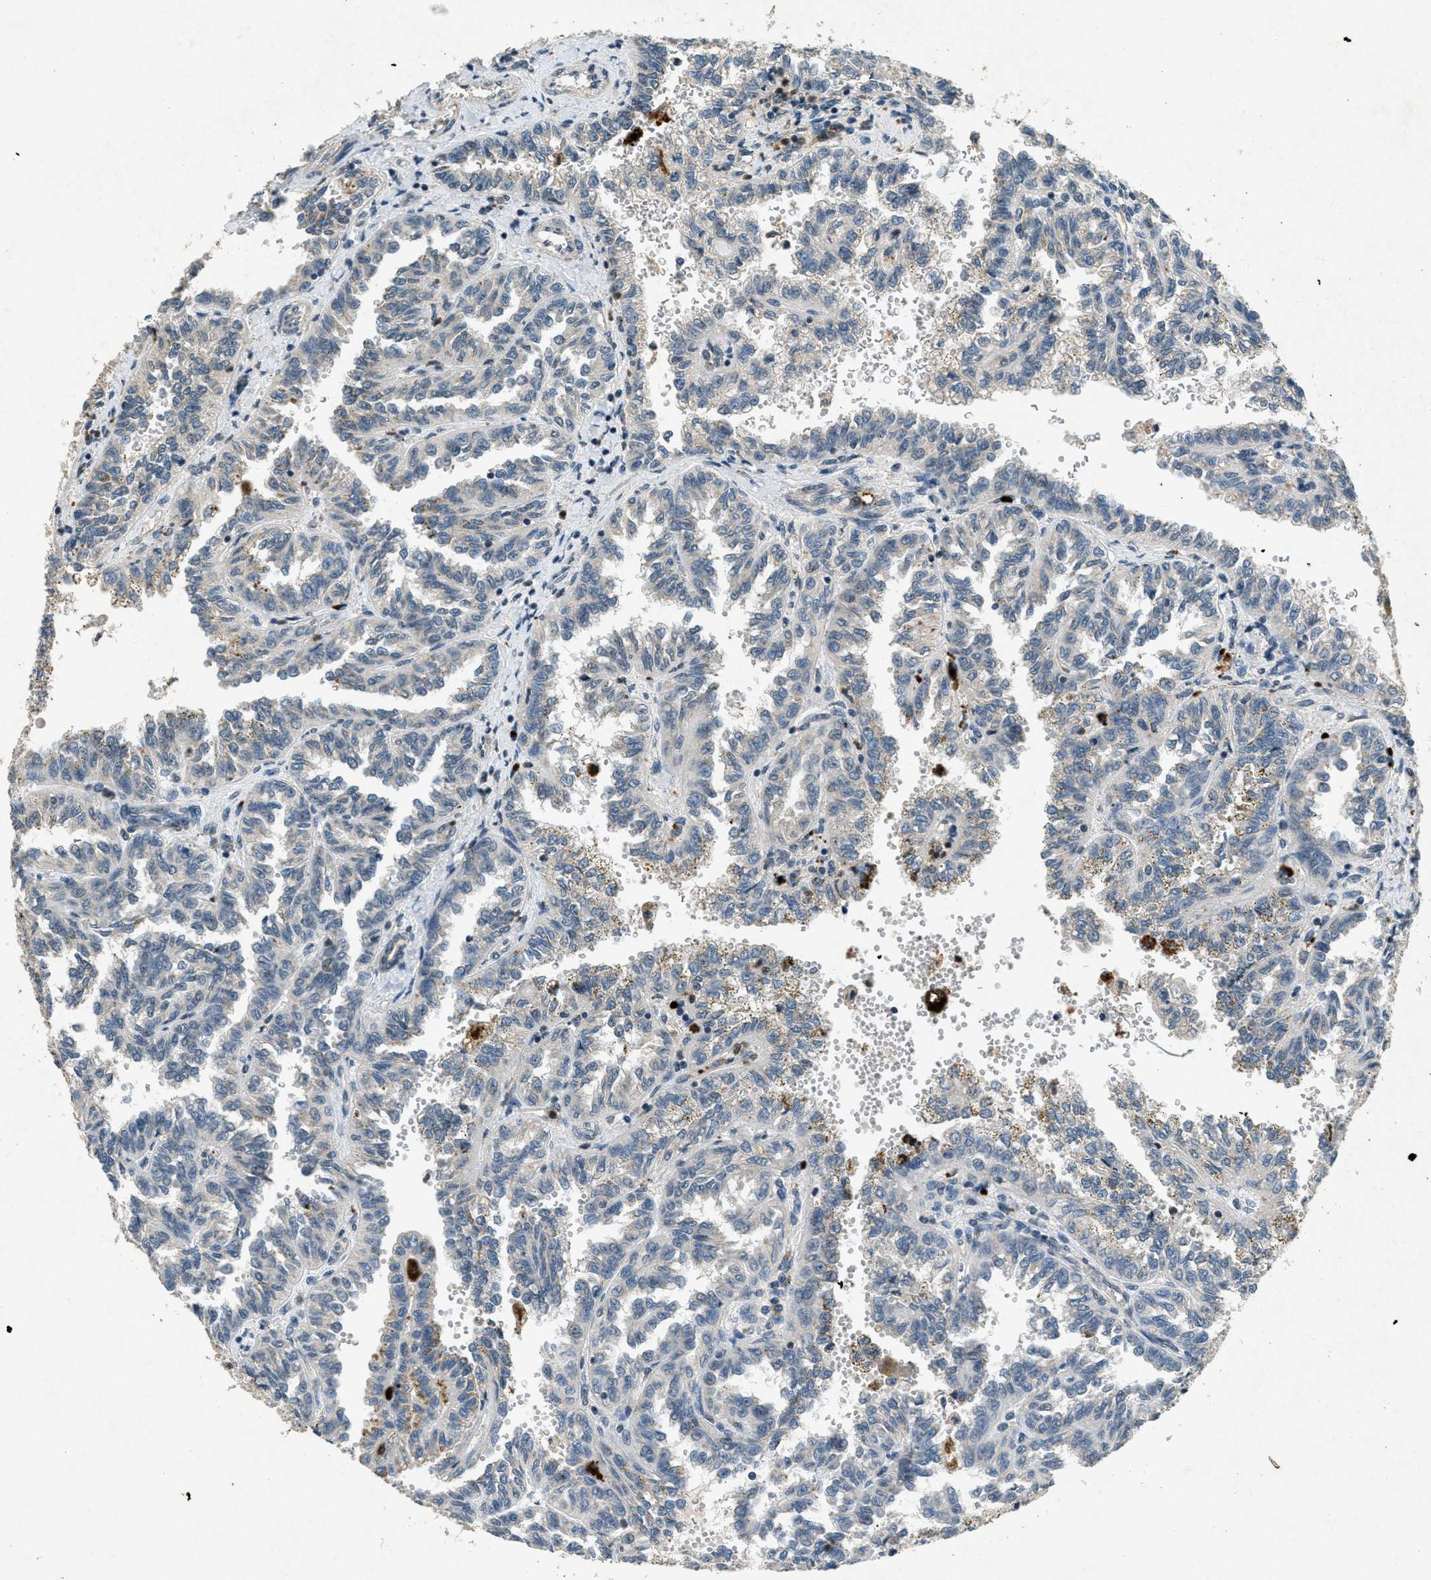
{"staining": {"intensity": "weak", "quantity": "<25%", "location": "cytoplasmic/membranous"}, "tissue": "renal cancer", "cell_type": "Tumor cells", "image_type": "cancer", "snomed": [{"axis": "morphology", "description": "Inflammation, NOS"}, {"axis": "morphology", "description": "Adenocarcinoma, NOS"}, {"axis": "topography", "description": "Kidney"}], "caption": "Immunohistochemistry (IHC) image of neoplastic tissue: human adenocarcinoma (renal) stained with DAB shows no significant protein staining in tumor cells.", "gene": "RAB3D", "patient": {"sex": "male", "age": 68}}